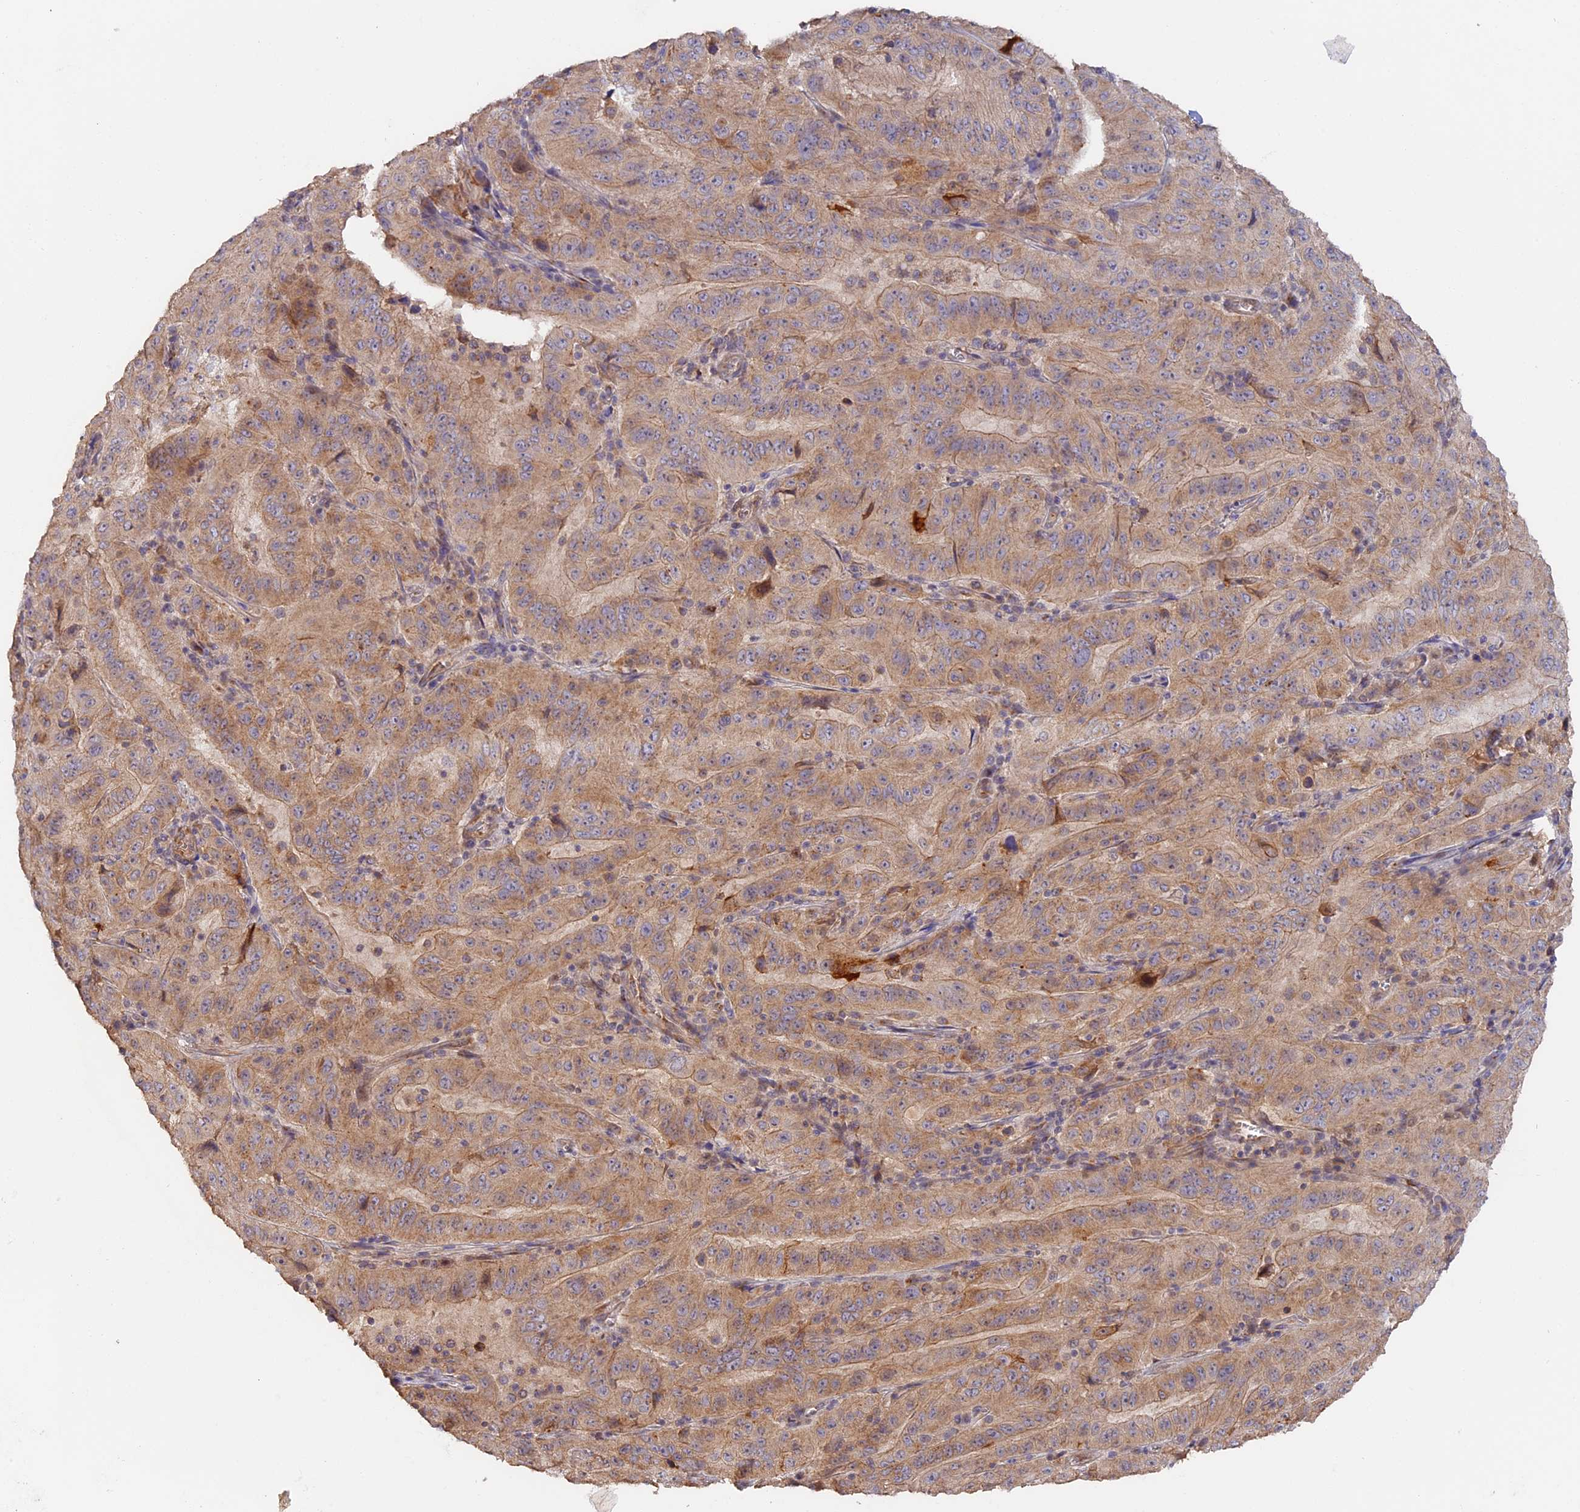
{"staining": {"intensity": "moderate", "quantity": ">75%", "location": "cytoplasmic/membranous"}, "tissue": "pancreatic cancer", "cell_type": "Tumor cells", "image_type": "cancer", "snomed": [{"axis": "morphology", "description": "Adenocarcinoma, NOS"}, {"axis": "topography", "description": "Pancreas"}], "caption": "Approximately >75% of tumor cells in human adenocarcinoma (pancreatic) display moderate cytoplasmic/membranous protein staining as visualized by brown immunohistochemical staining.", "gene": "TANGO6", "patient": {"sex": "male", "age": 63}}